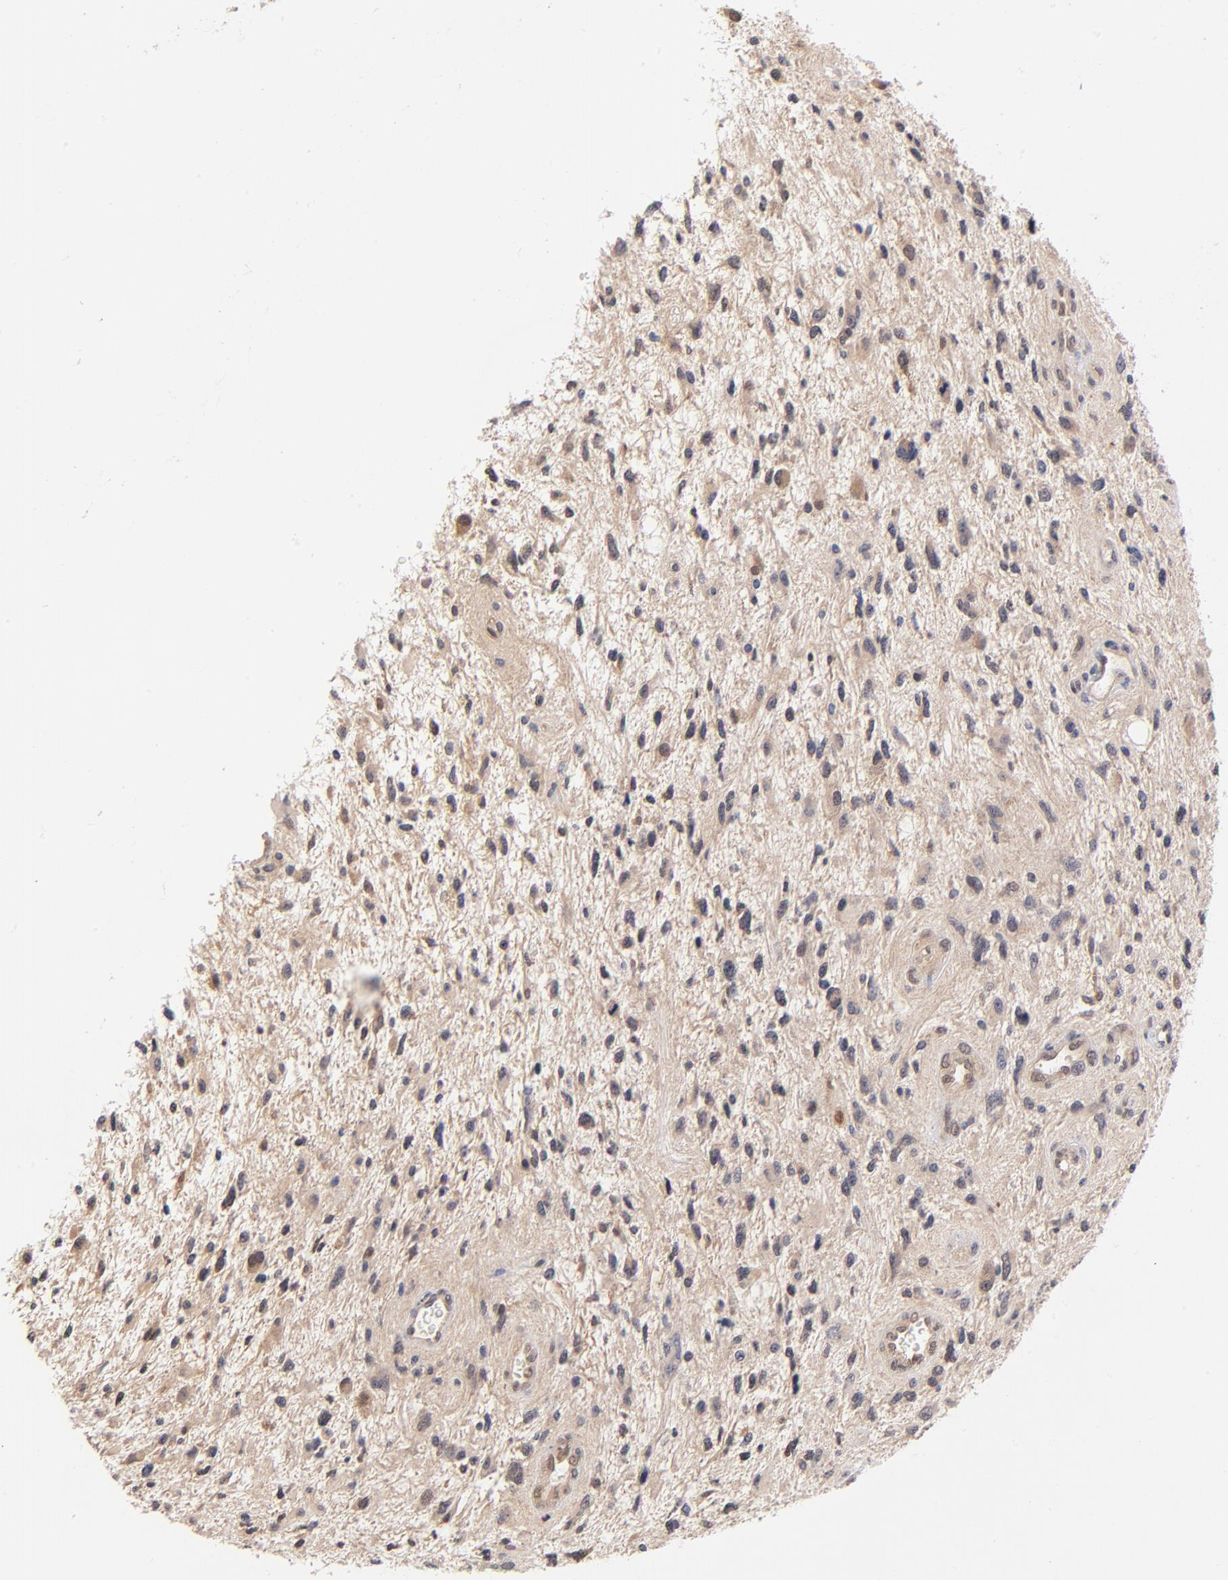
{"staining": {"intensity": "weak", "quantity": "<25%", "location": "nuclear"}, "tissue": "glioma", "cell_type": "Tumor cells", "image_type": "cancer", "snomed": [{"axis": "morphology", "description": "Glioma, malignant, High grade"}, {"axis": "topography", "description": "Brain"}], "caption": "Photomicrograph shows no significant protein staining in tumor cells of glioma.", "gene": "TXNL1", "patient": {"sex": "female", "age": 60}}